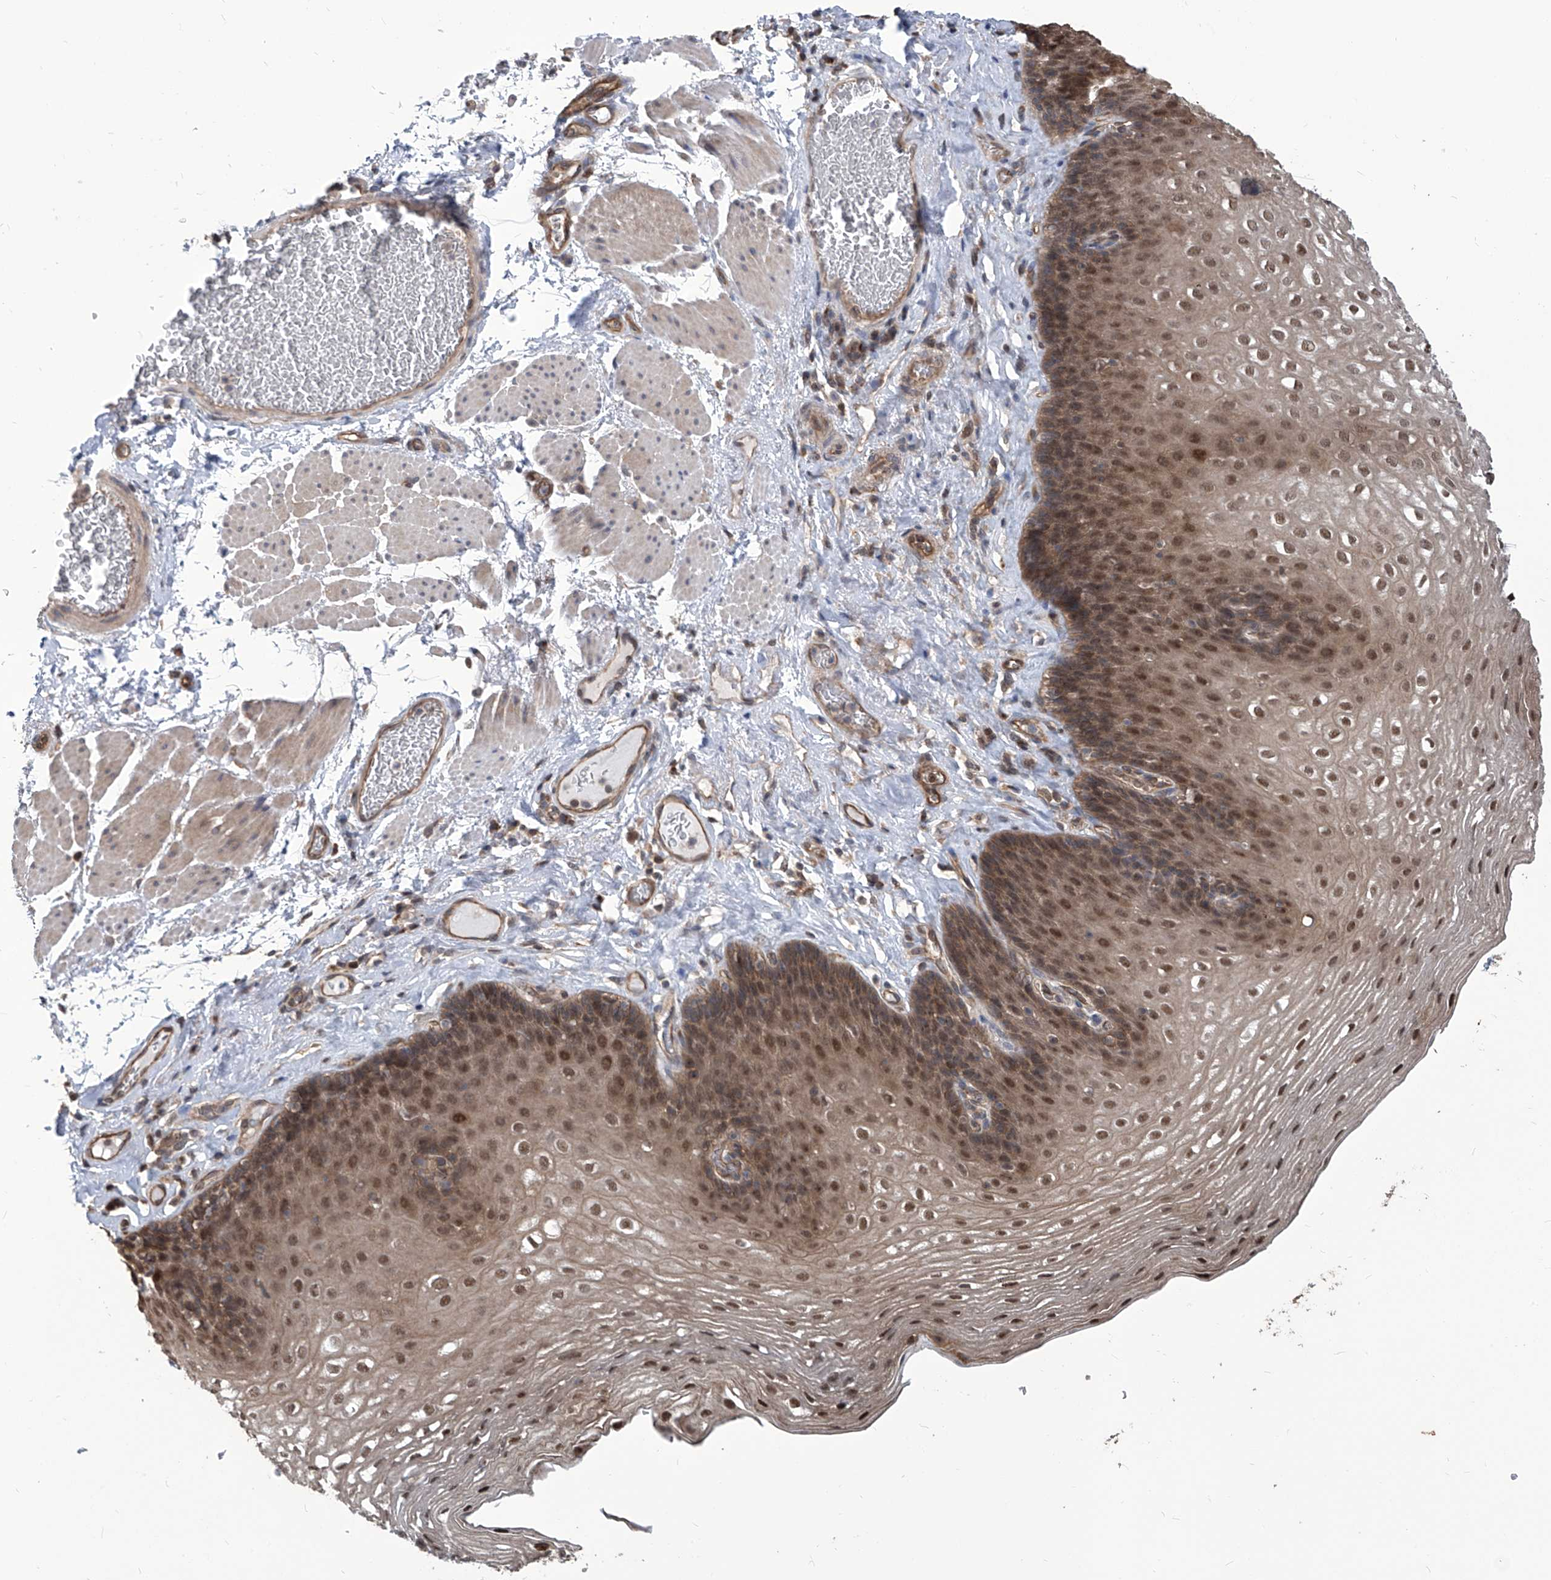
{"staining": {"intensity": "moderate", "quantity": "25%-75%", "location": "cytoplasmic/membranous,nuclear"}, "tissue": "esophagus", "cell_type": "Squamous epithelial cells", "image_type": "normal", "snomed": [{"axis": "morphology", "description": "Normal tissue, NOS"}, {"axis": "topography", "description": "Esophagus"}], "caption": "Immunohistochemistry (IHC) micrograph of unremarkable esophagus: esophagus stained using IHC shows medium levels of moderate protein expression localized specifically in the cytoplasmic/membranous,nuclear of squamous epithelial cells, appearing as a cytoplasmic/membranous,nuclear brown color.", "gene": "PSMB1", "patient": {"sex": "female", "age": 66}}